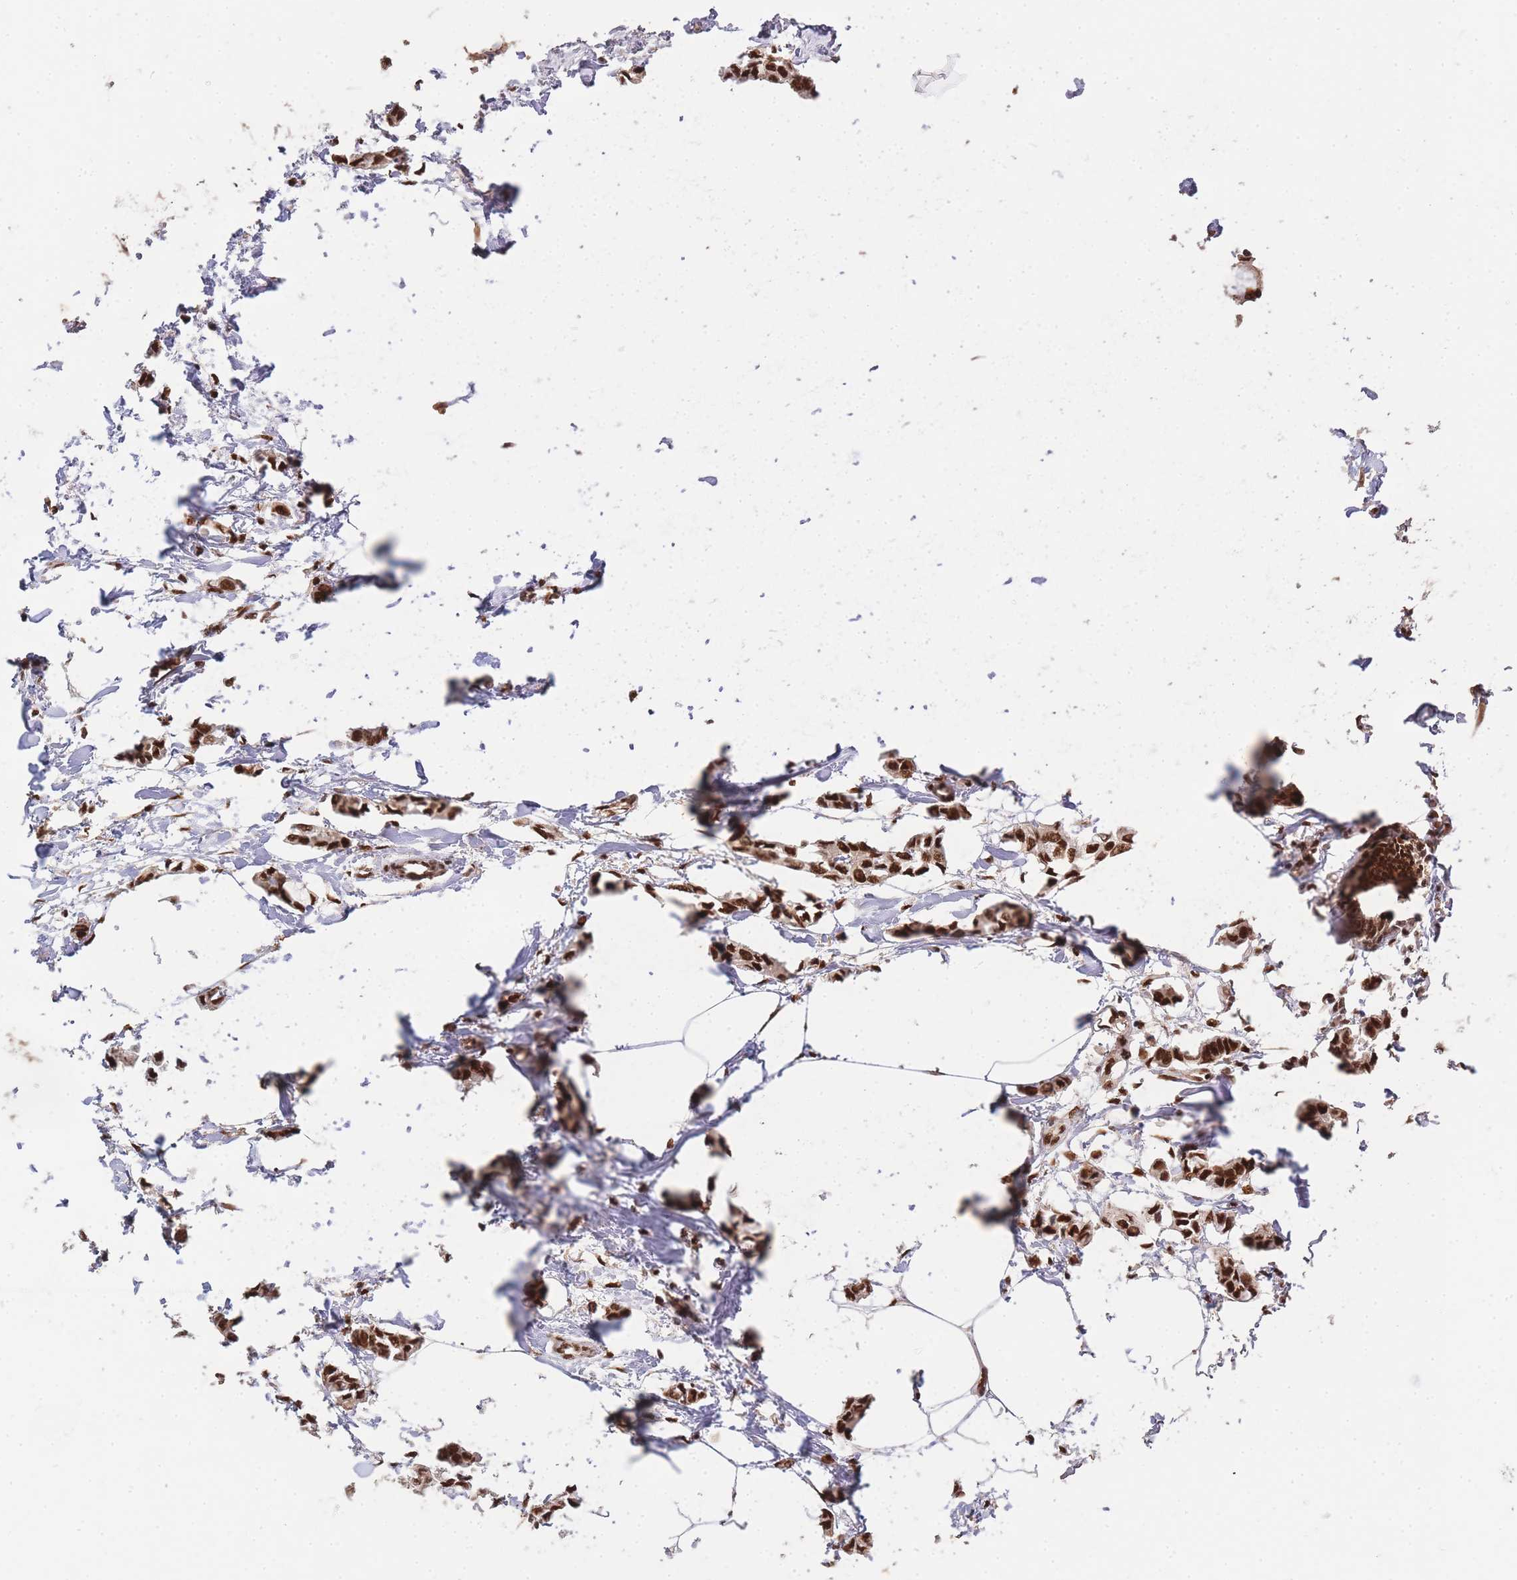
{"staining": {"intensity": "strong", "quantity": ">75%", "location": "nuclear"}, "tissue": "breast cancer", "cell_type": "Tumor cells", "image_type": "cancer", "snomed": [{"axis": "morphology", "description": "Duct carcinoma"}, {"axis": "topography", "description": "Breast"}], "caption": "A brown stain shows strong nuclear staining of a protein in human breast cancer tumor cells.", "gene": "PRKDC", "patient": {"sex": "female", "age": 73}}